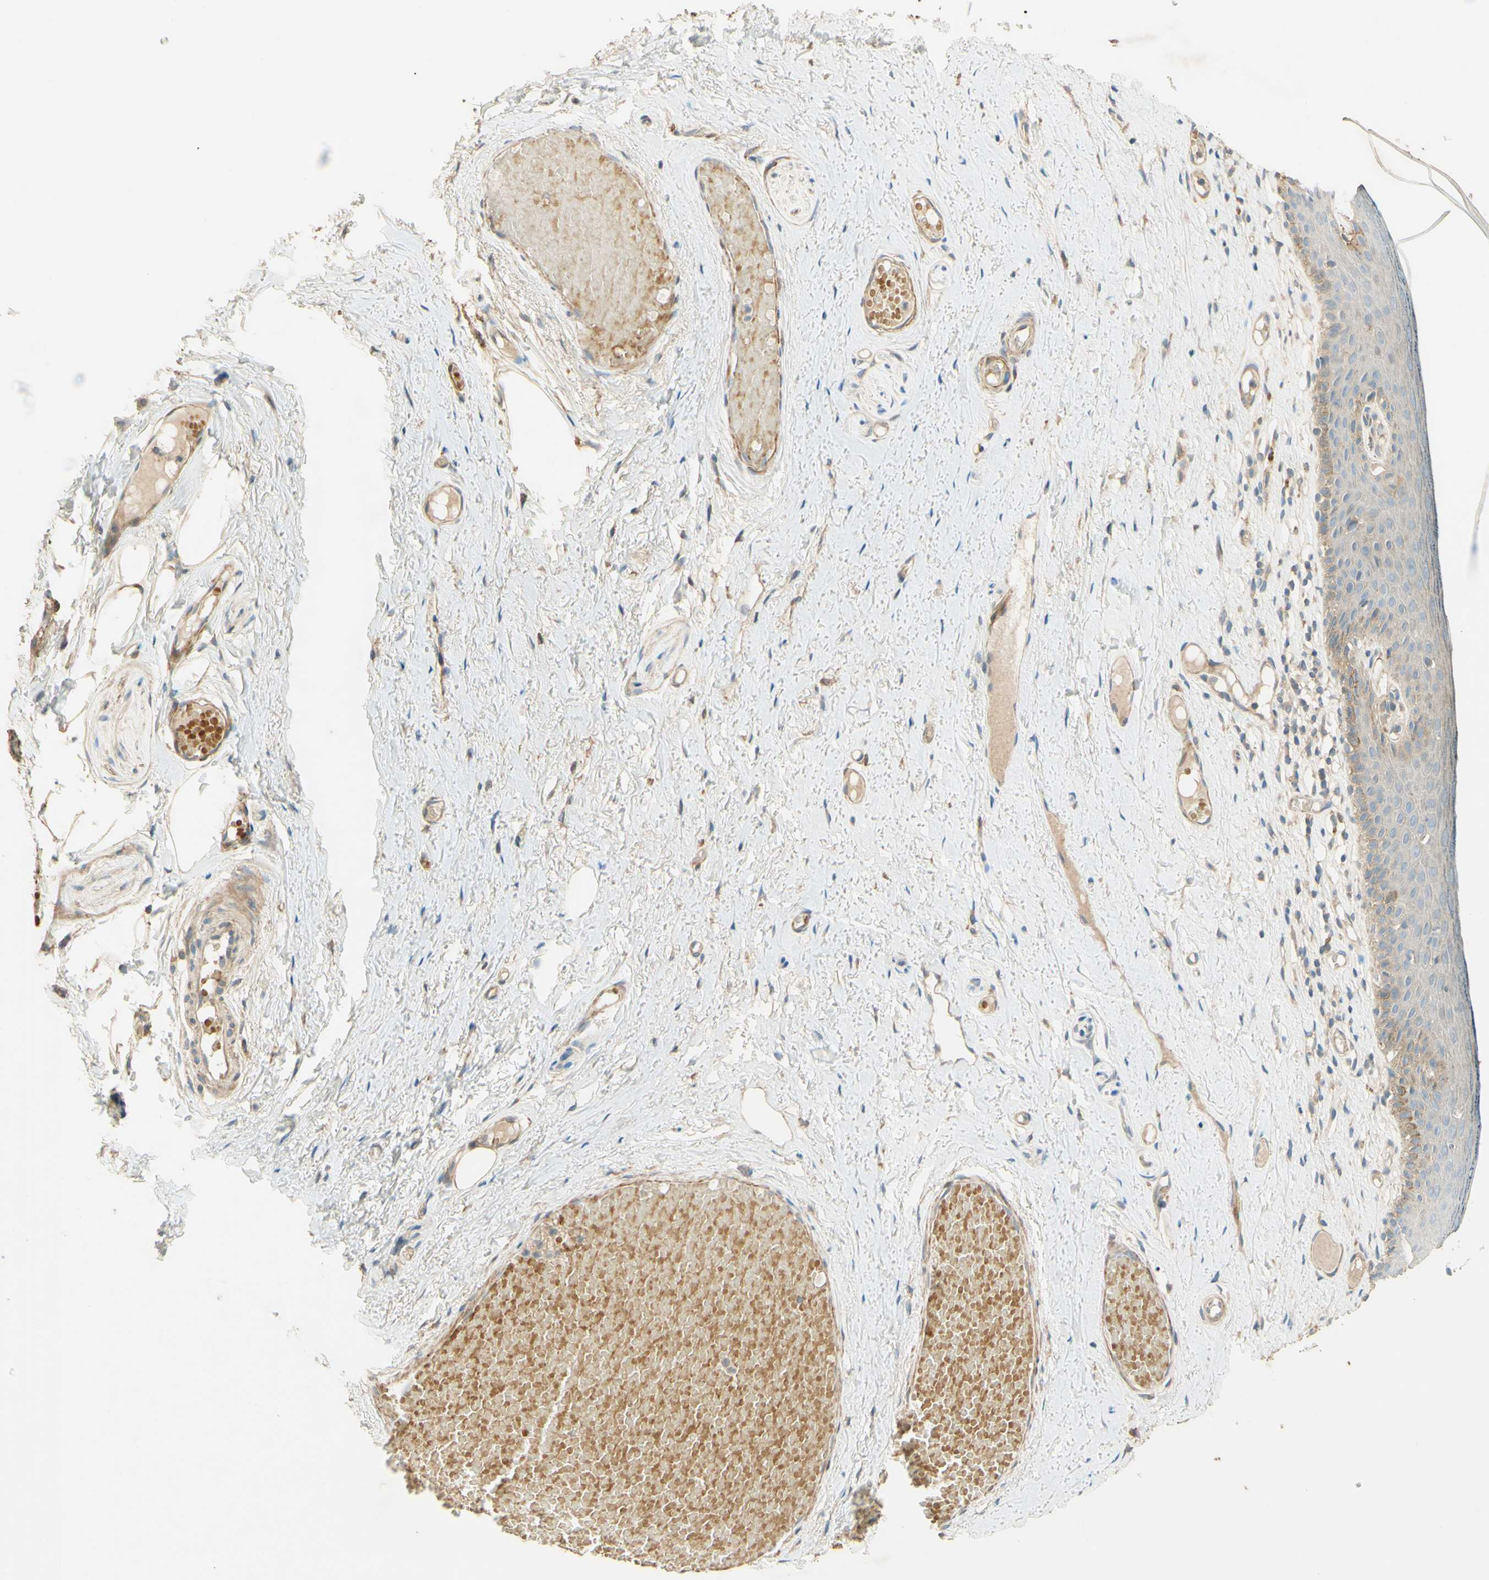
{"staining": {"intensity": "weak", "quantity": "<25%", "location": "cytoplasmic/membranous"}, "tissue": "skin", "cell_type": "Epidermal cells", "image_type": "normal", "snomed": [{"axis": "morphology", "description": "Normal tissue, NOS"}, {"axis": "topography", "description": "Vulva"}], "caption": "Image shows no significant protein positivity in epidermal cells of unremarkable skin. (Immunohistochemistry (ihc), brightfield microscopy, high magnification).", "gene": "ADAM17", "patient": {"sex": "female", "age": 54}}